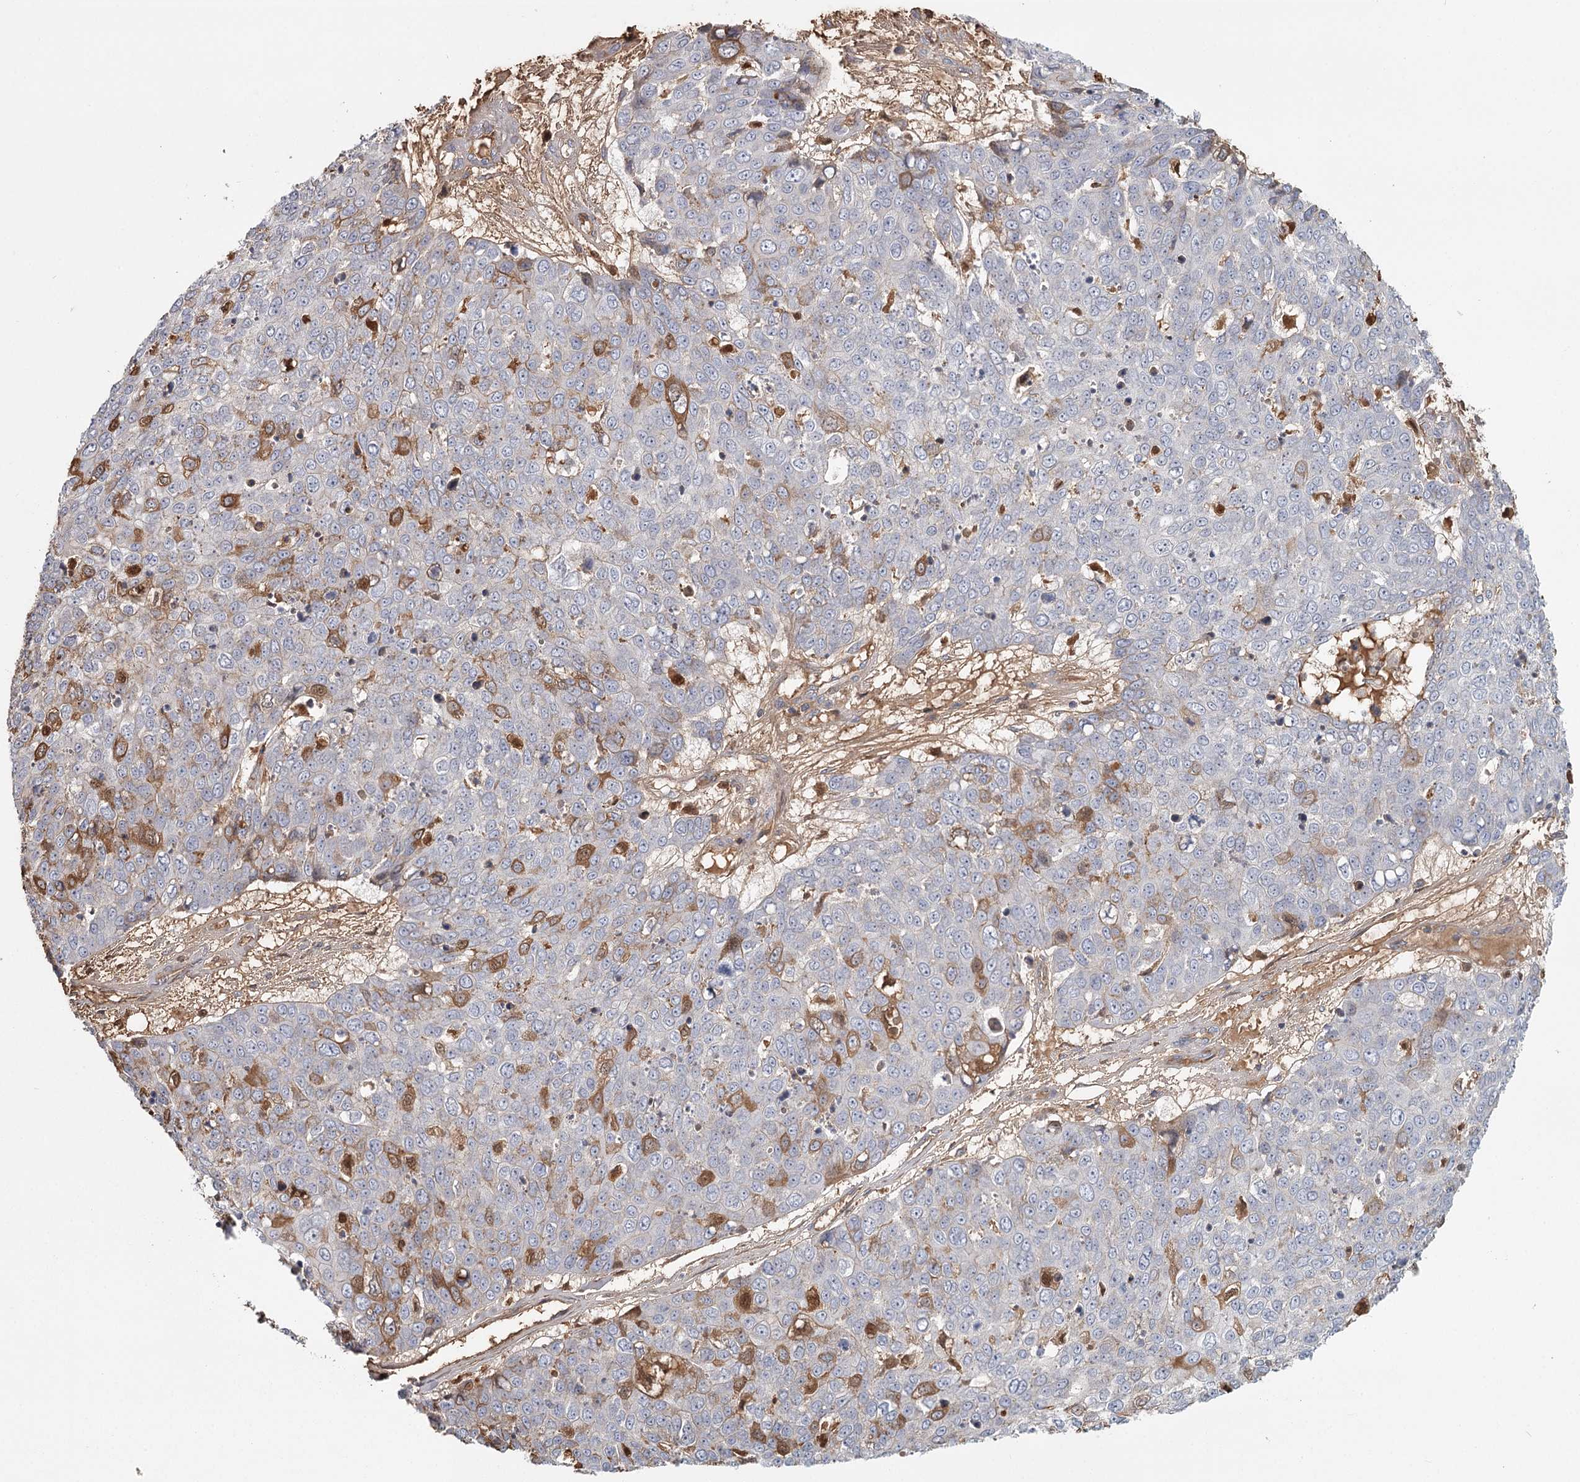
{"staining": {"intensity": "moderate", "quantity": "<25%", "location": "cytoplasmic/membranous"}, "tissue": "skin cancer", "cell_type": "Tumor cells", "image_type": "cancer", "snomed": [{"axis": "morphology", "description": "Squamous cell carcinoma, NOS"}, {"axis": "topography", "description": "Skin"}], "caption": "Protein analysis of skin squamous cell carcinoma tissue displays moderate cytoplasmic/membranous positivity in about <25% of tumor cells. (Brightfield microscopy of DAB IHC at high magnification).", "gene": "DHRS9", "patient": {"sex": "female", "age": 44}}